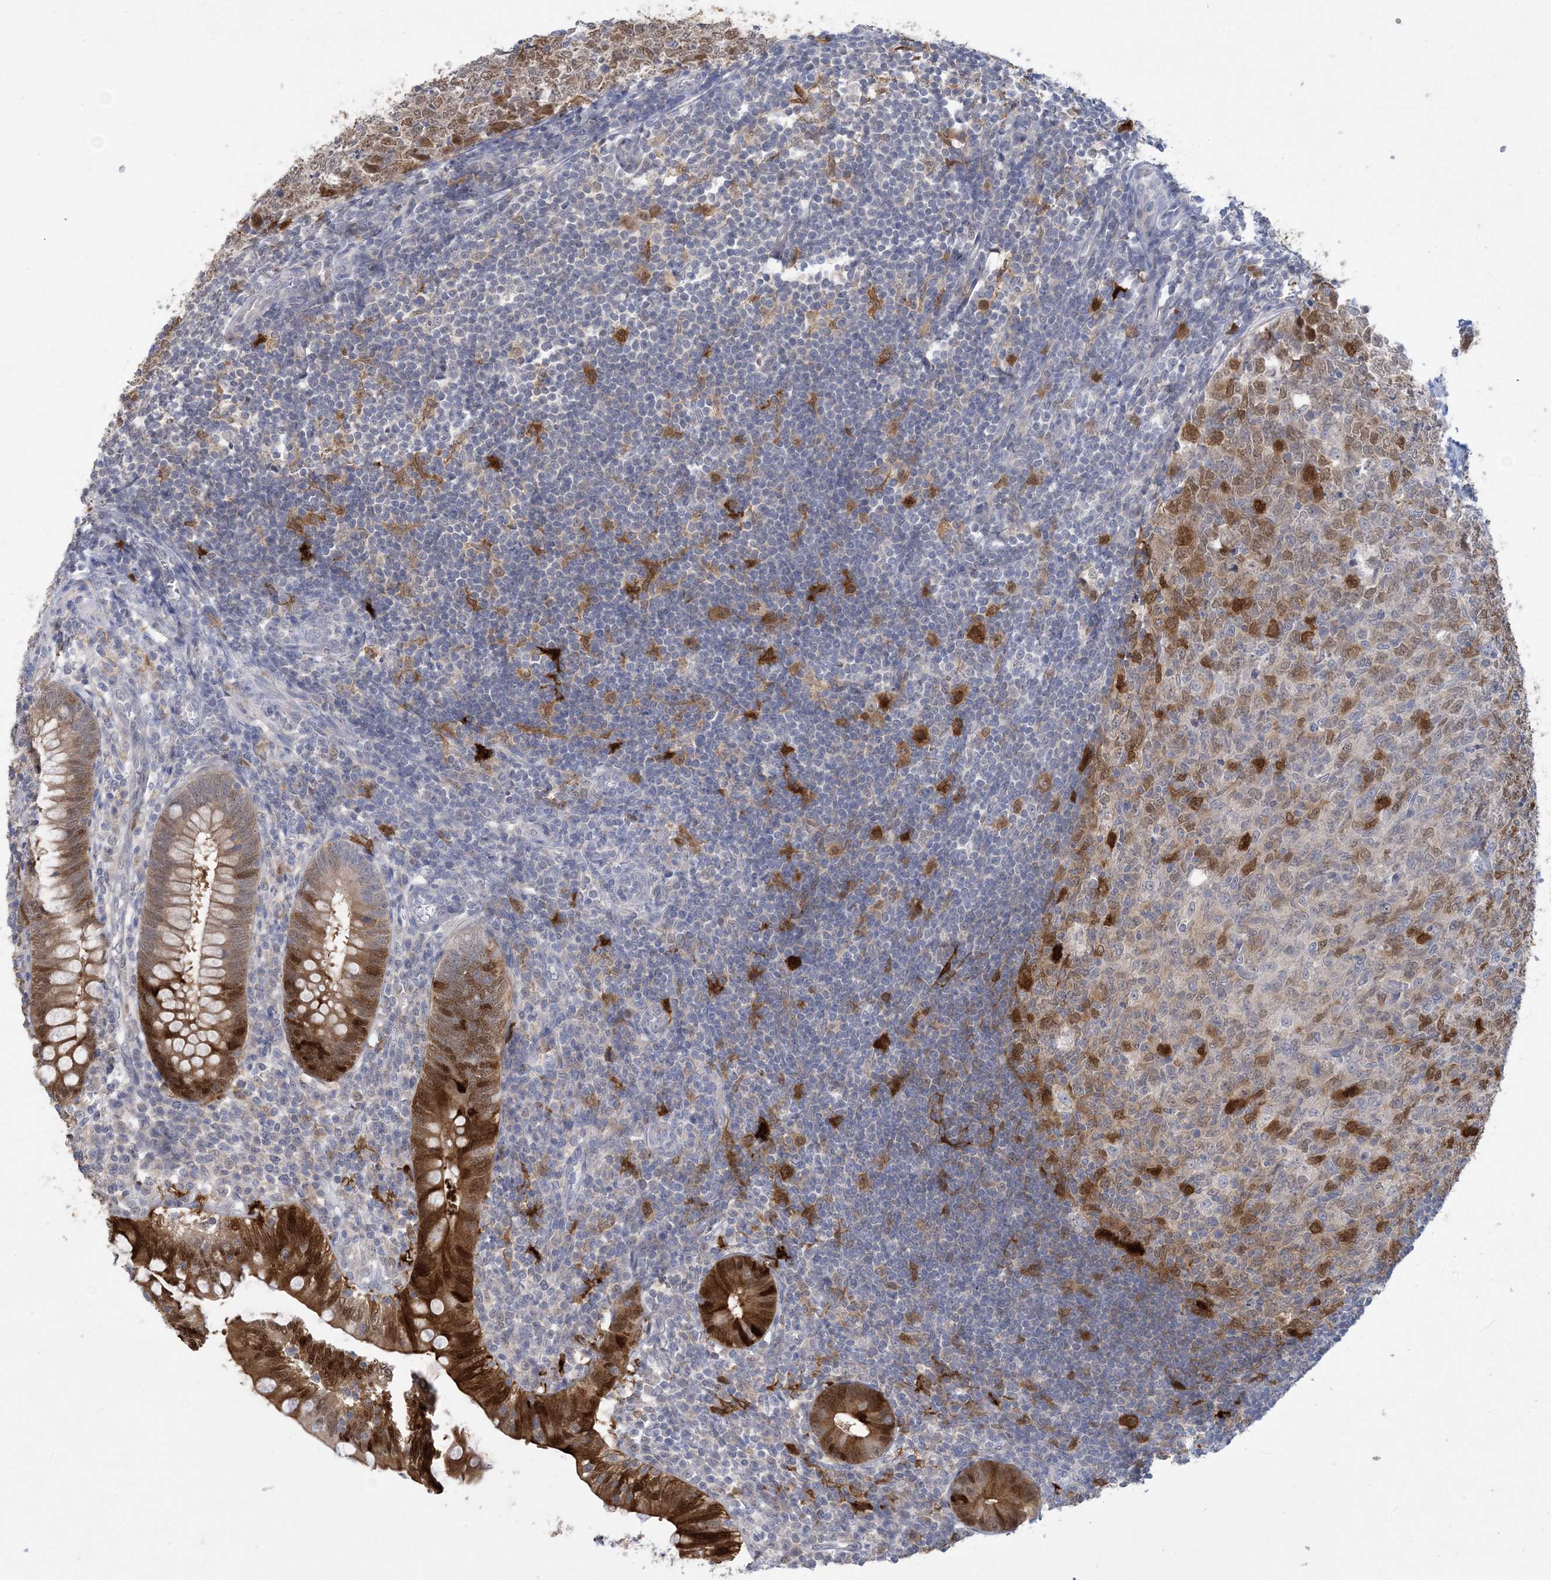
{"staining": {"intensity": "strong", "quantity": ">75%", "location": "cytoplasmic/membranous,nuclear"}, "tissue": "appendix", "cell_type": "Glandular cells", "image_type": "normal", "snomed": [{"axis": "morphology", "description": "Normal tissue, NOS"}, {"axis": "topography", "description": "Appendix"}], "caption": "Unremarkable appendix shows strong cytoplasmic/membranous,nuclear staining in approximately >75% of glandular cells, visualized by immunohistochemistry. The staining was performed using DAB (3,3'-diaminobenzidine) to visualize the protein expression in brown, while the nuclei were stained in blue with hematoxylin (Magnification: 20x).", "gene": "HMGCS1", "patient": {"sex": "male", "age": 14}}